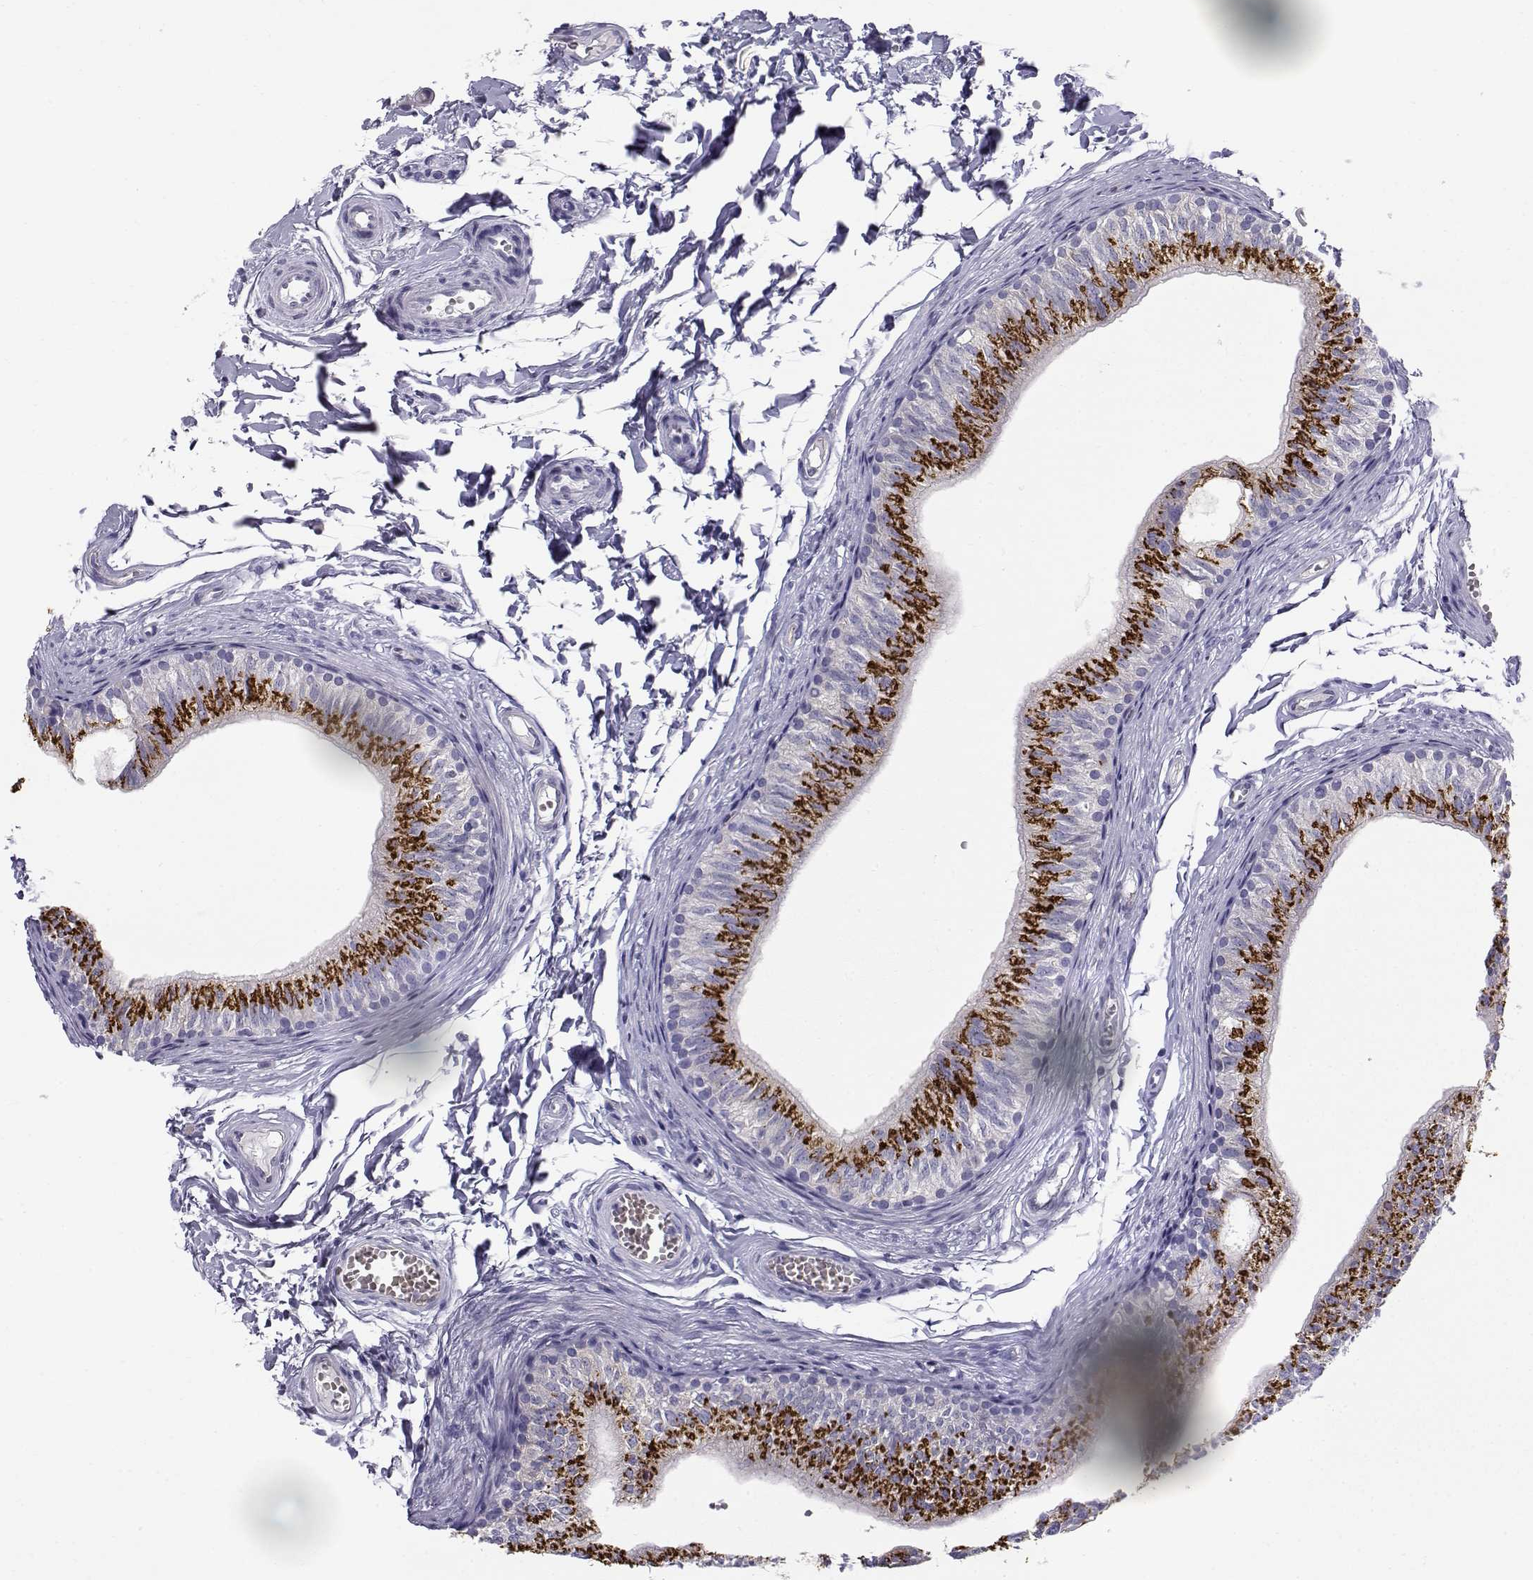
{"staining": {"intensity": "strong", "quantity": "25%-75%", "location": "cytoplasmic/membranous"}, "tissue": "epididymis", "cell_type": "Glandular cells", "image_type": "normal", "snomed": [{"axis": "morphology", "description": "Normal tissue, NOS"}, {"axis": "topography", "description": "Epididymis"}], "caption": "Brown immunohistochemical staining in normal human epididymis shows strong cytoplasmic/membranous positivity in approximately 25%-75% of glandular cells. The protein is shown in brown color, while the nuclei are stained blue.", "gene": "RNASE12", "patient": {"sex": "male", "age": 22}}